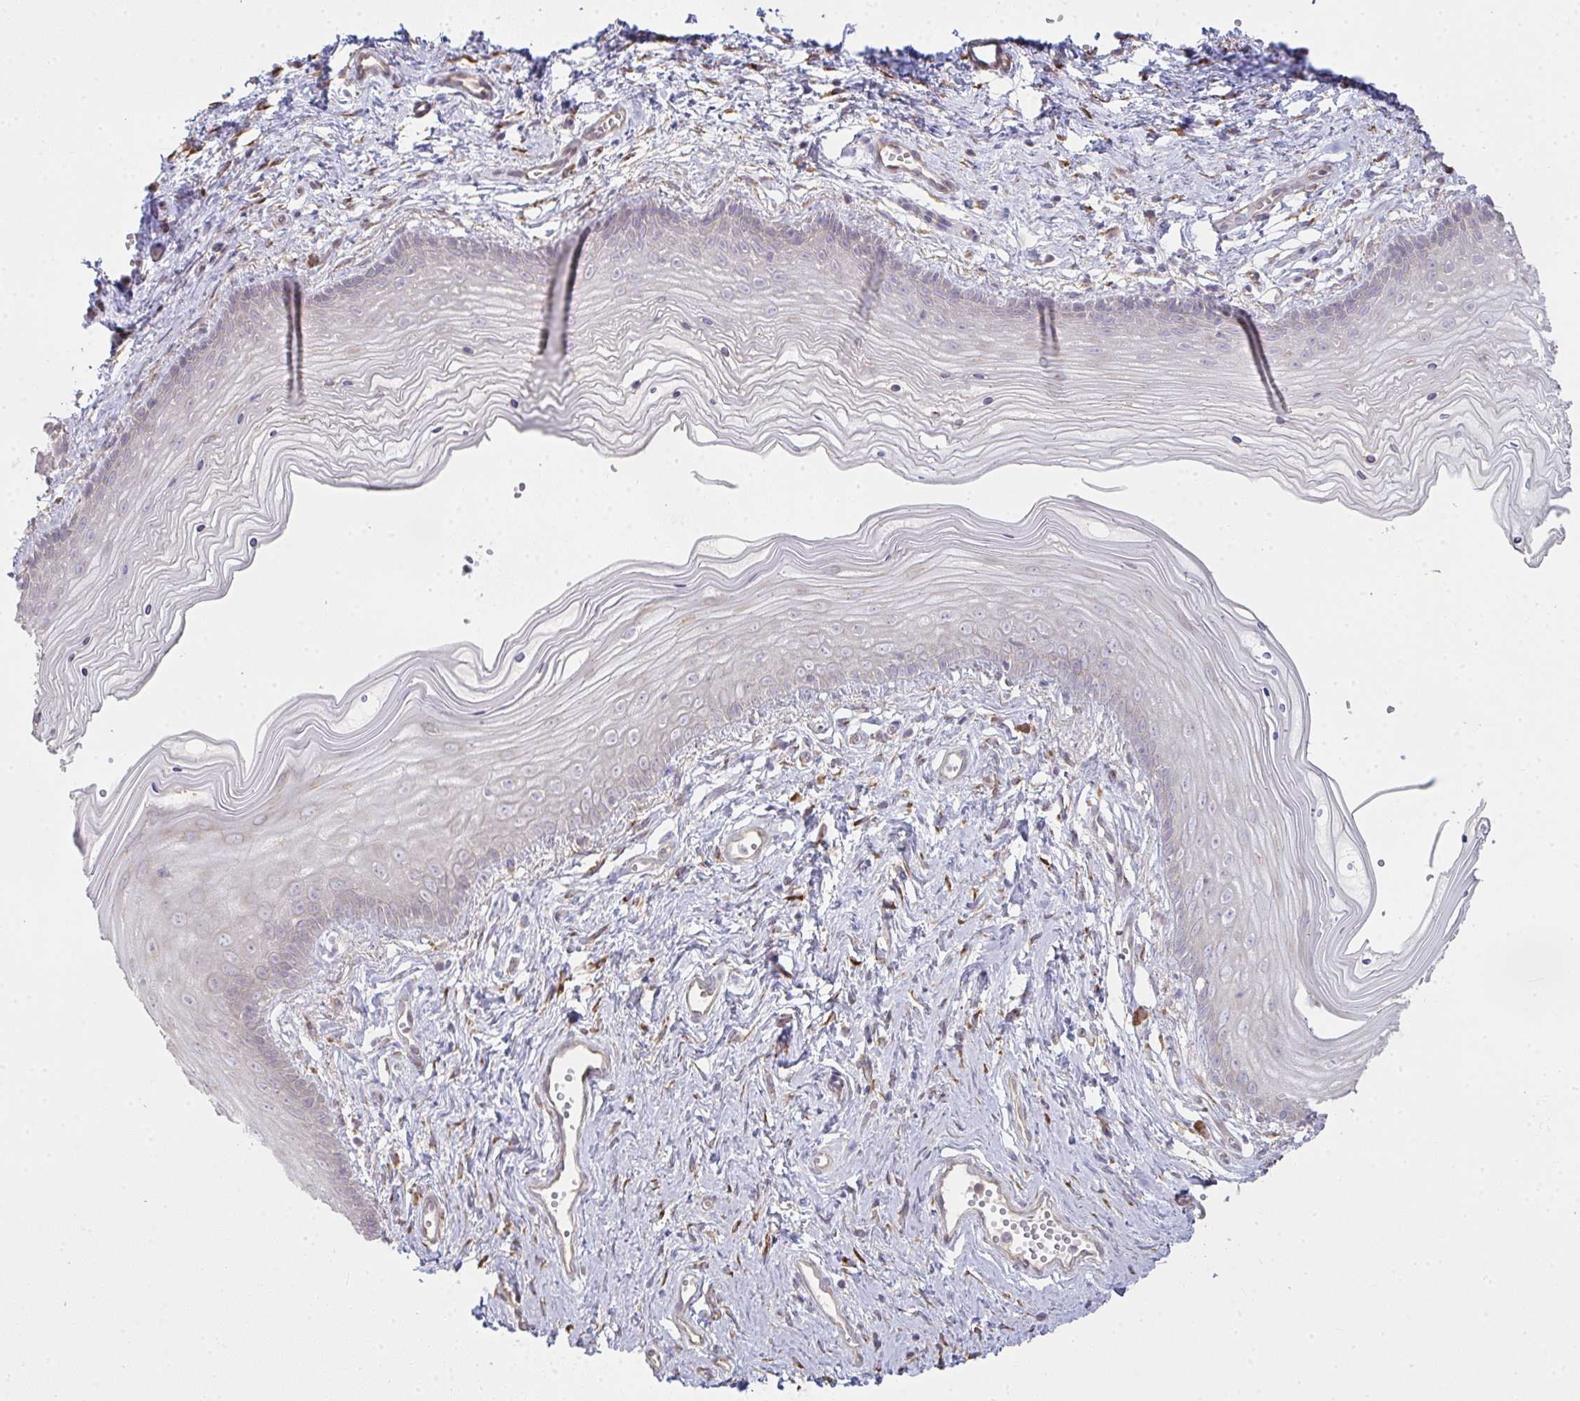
{"staining": {"intensity": "weak", "quantity": "<25%", "location": "cytoplasmic/membranous"}, "tissue": "vagina", "cell_type": "Squamous epithelial cells", "image_type": "normal", "snomed": [{"axis": "morphology", "description": "Normal tissue, NOS"}, {"axis": "topography", "description": "Vagina"}], "caption": "Immunohistochemical staining of normal vagina displays no significant staining in squamous epithelial cells.", "gene": "BRINP3", "patient": {"sex": "female", "age": 38}}